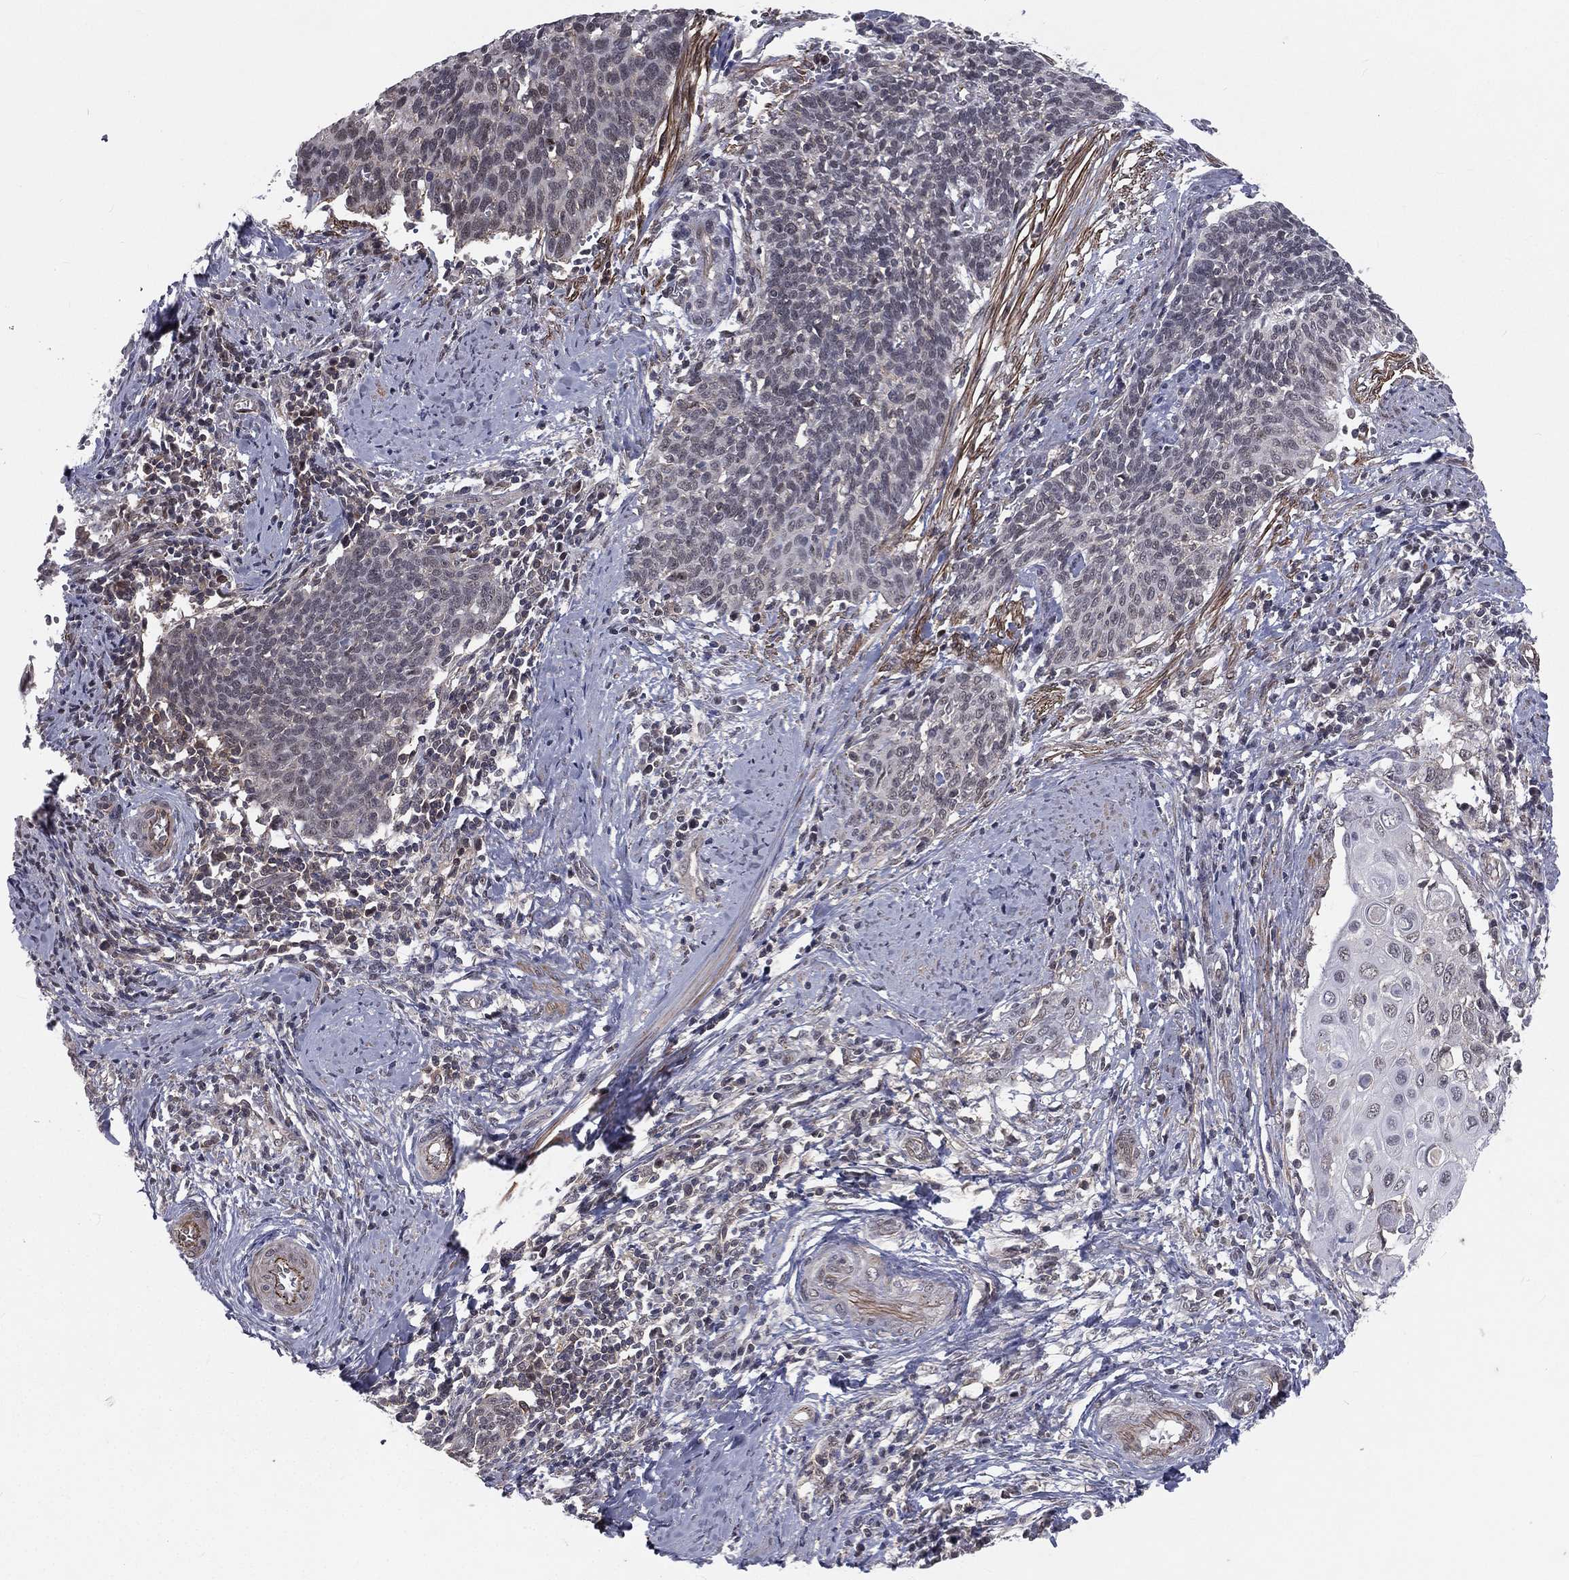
{"staining": {"intensity": "negative", "quantity": "none", "location": "none"}, "tissue": "cervical cancer", "cell_type": "Tumor cells", "image_type": "cancer", "snomed": [{"axis": "morphology", "description": "Squamous cell carcinoma, NOS"}, {"axis": "topography", "description": "Cervix"}], "caption": "Cervical cancer was stained to show a protein in brown. There is no significant expression in tumor cells. Nuclei are stained in blue.", "gene": "MORC2", "patient": {"sex": "female", "age": 39}}